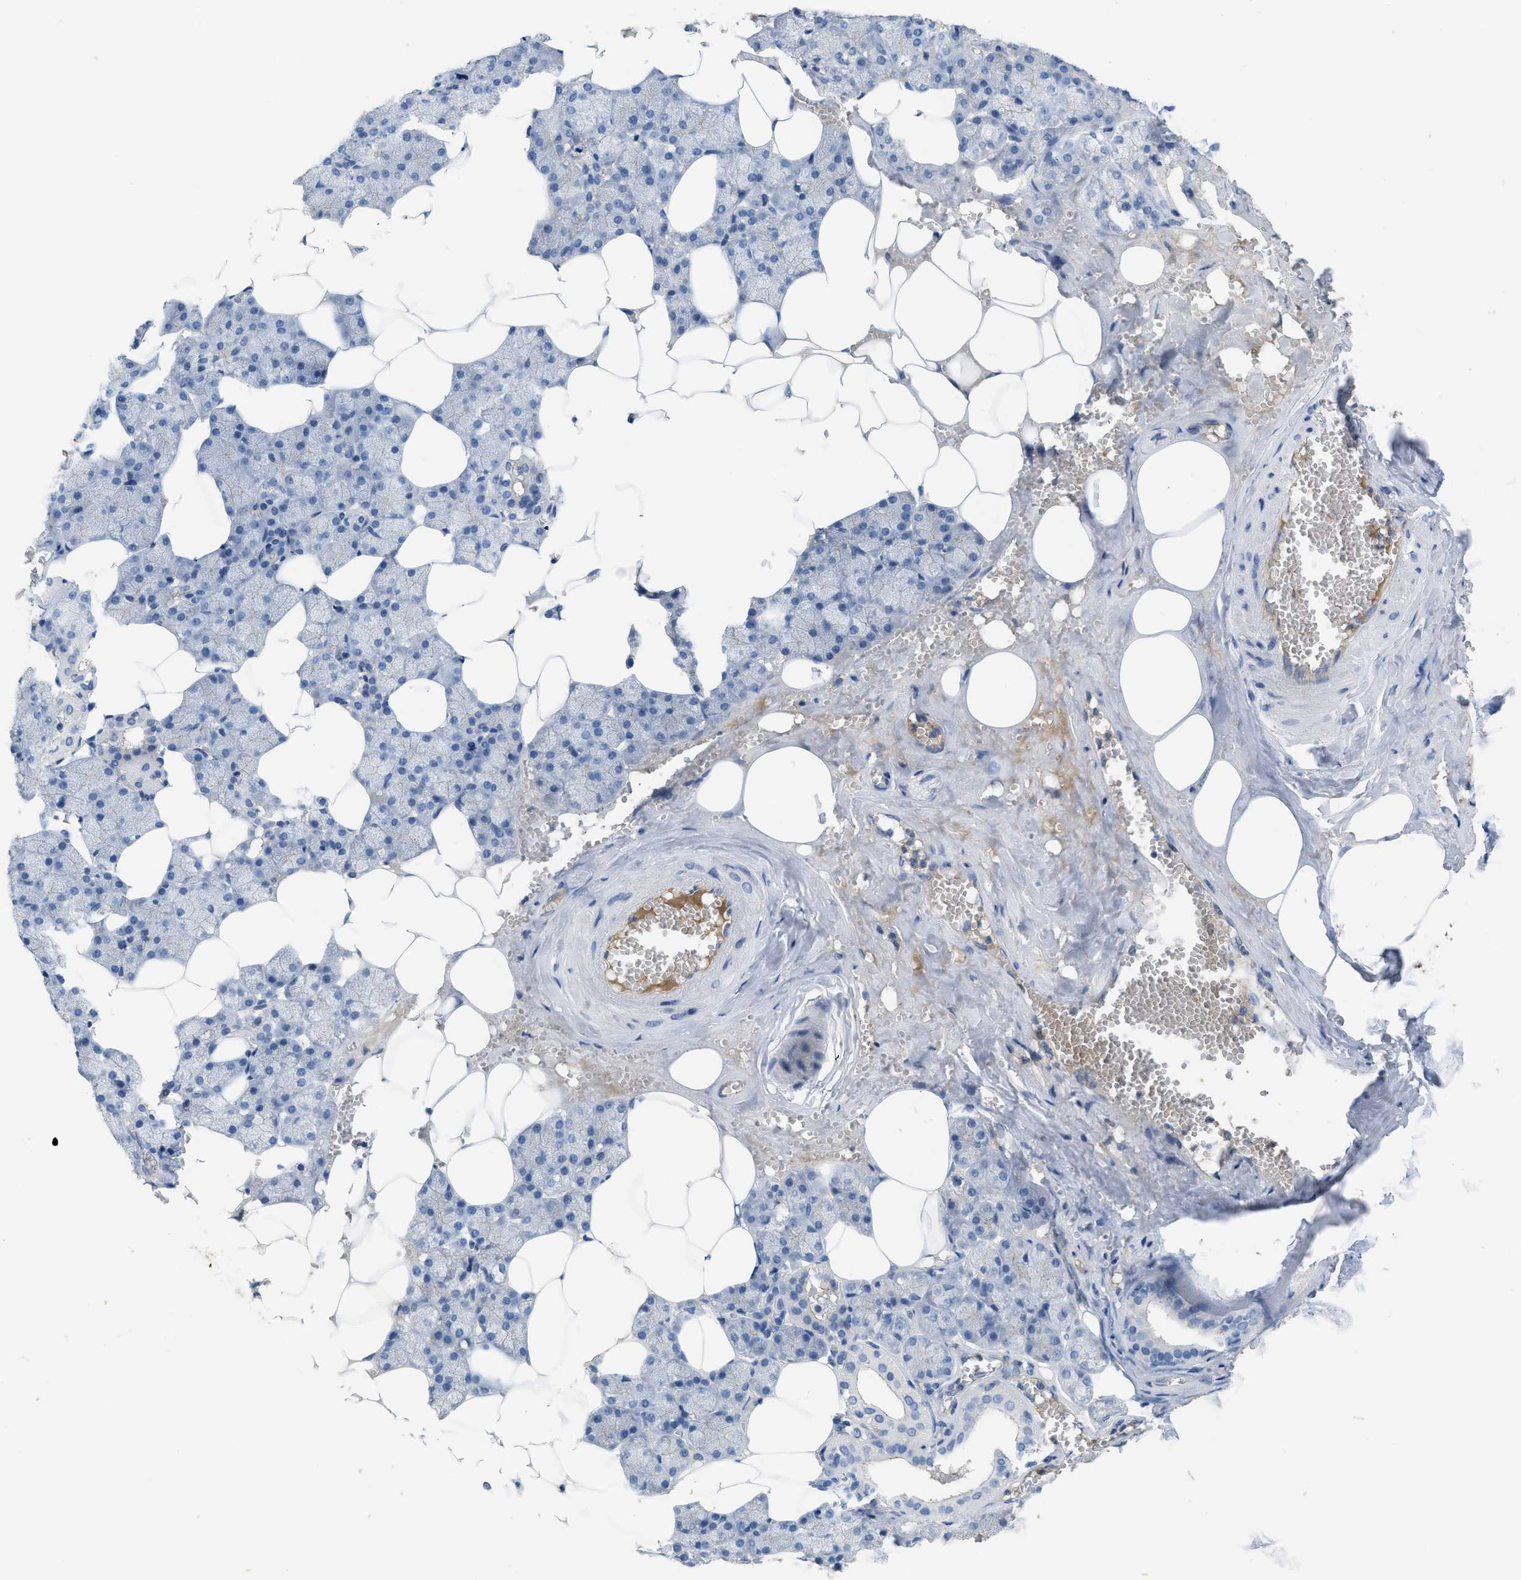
{"staining": {"intensity": "negative", "quantity": "none", "location": "none"}, "tissue": "salivary gland", "cell_type": "Glandular cells", "image_type": "normal", "snomed": [{"axis": "morphology", "description": "Normal tissue, NOS"}, {"axis": "topography", "description": "Salivary gland"}], "caption": "Immunohistochemistry of benign salivary gland reveals no staining in glandular cells.", "gene": "CRB3", "patient": {"sex": "male", "age": 62}}